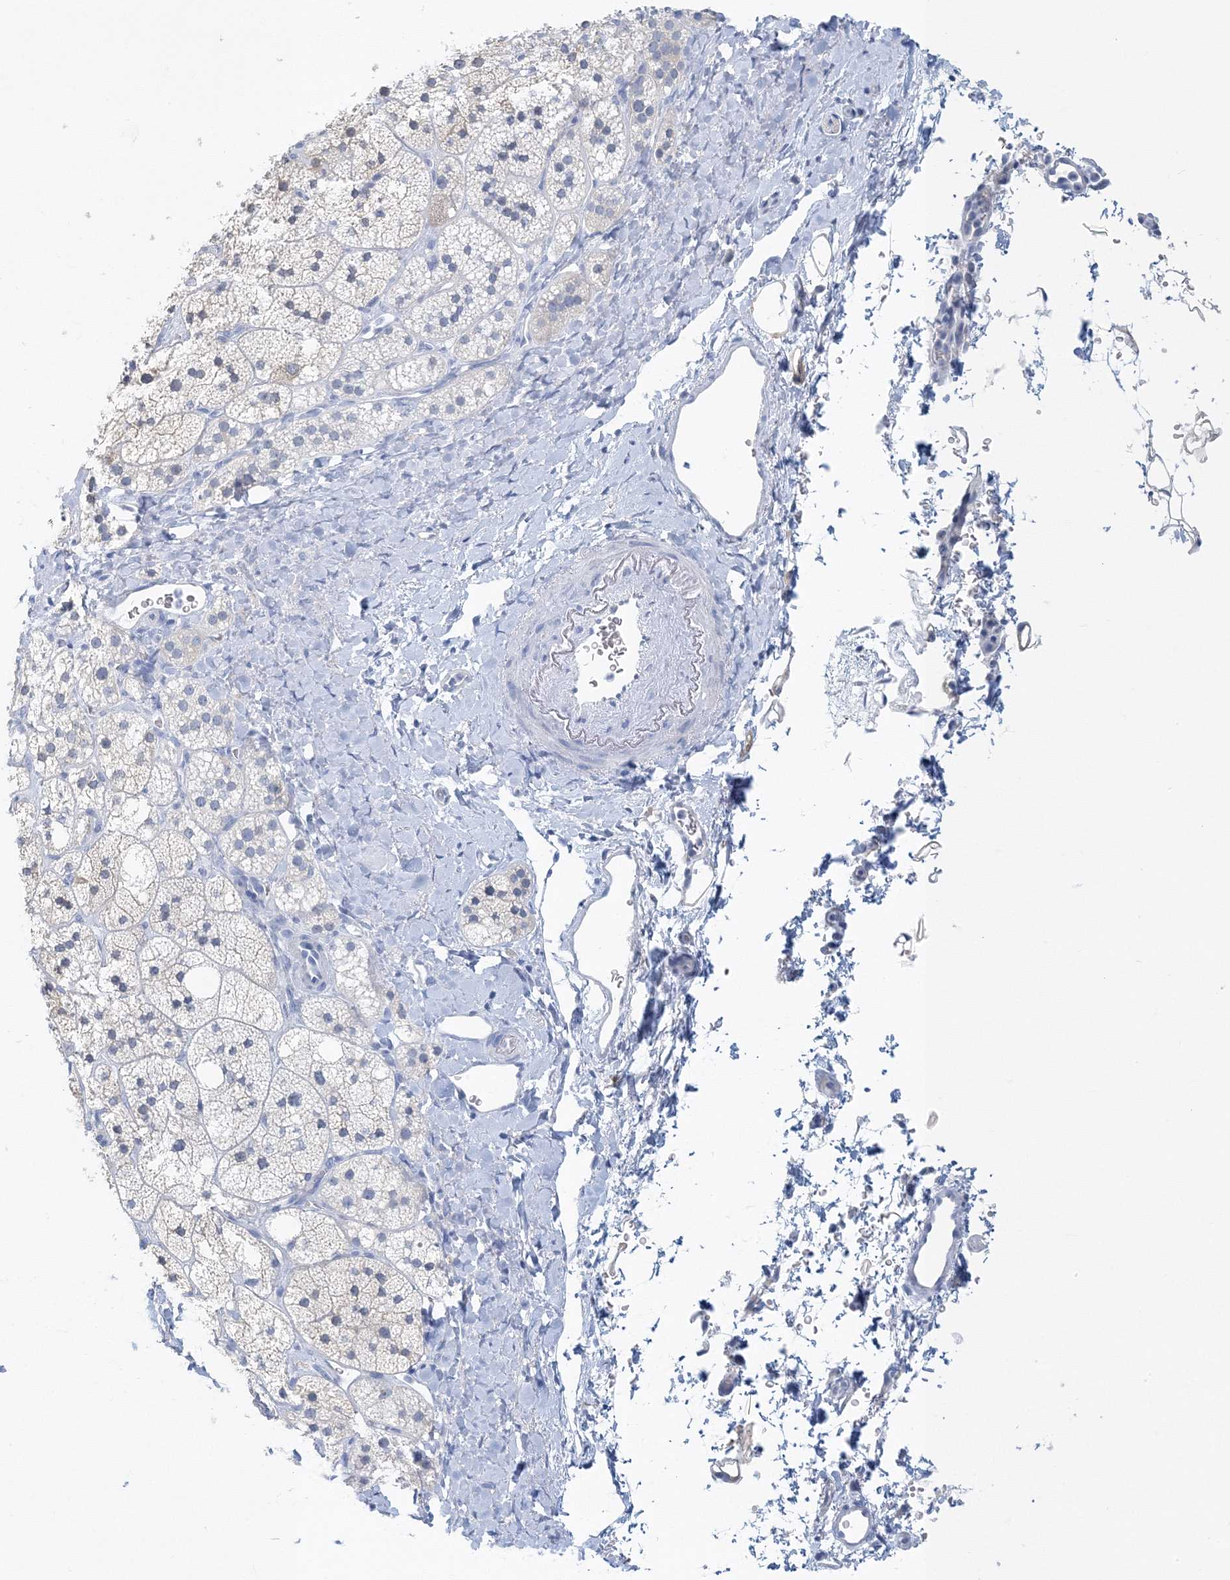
{"staining": {"intensity": "negative", "quantity": "none", "location": "none"}, "tissue": "adrenal gland", "cell_type": "Glandular cells", "image_type": "normal", "snomed": [{"axis": "morphology", "description": "Normal tissue, NOS"}, {"axis": "topography", "description": "Adrenal gland"}], "caption": "IHC photomicrograph of benign adrenal gland stained for a protein (brown), which exhibits no expression in glandular cells.", "gene": "VILL", "patient": {"sex": "male", "age": 61}}